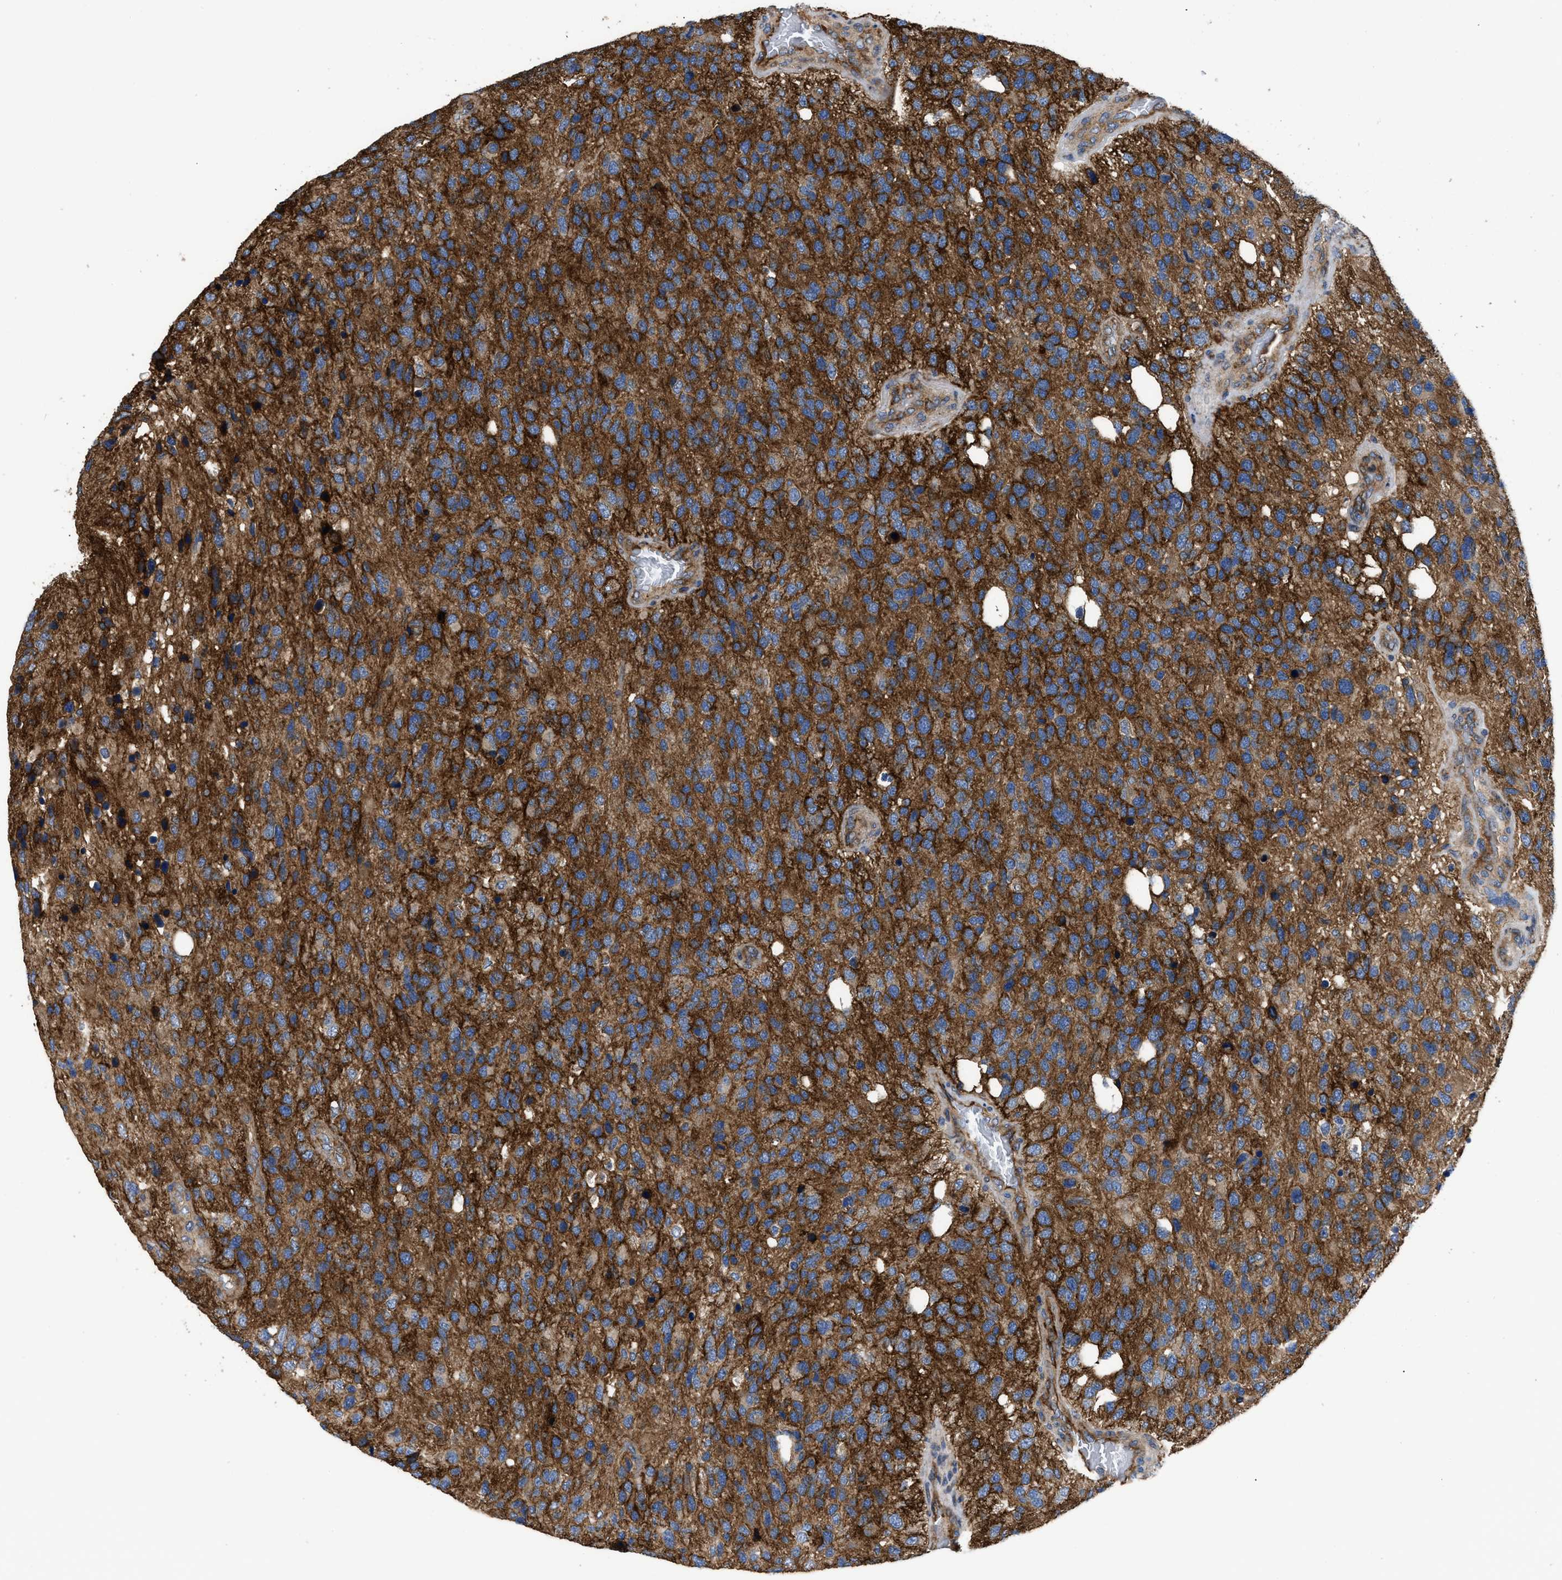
{"staining": {"intensity": "strong", "quantity": ">75%", "location": "cytoplasmic/membranous"}, "tissue": "glioma", "cell_type": "Tumor cells", "image_type": "cancer", "snomed": [{"axis": "morphology", "description": "Glioma, malignant, High grade"}, {"axis": "topography", "description": "Brain"}], "caption": "Immunohistochemical staining of glioma displays high levels of strong cytoplasmic/membranous staining in approximately >75% of tumor cells. (DAB (3,3'-diaminobenzidine) IHC, brown staining for protein, blue staining for nuclei).", "gene": "NT5E", "patient": {"sex": "female", "age": 58}}